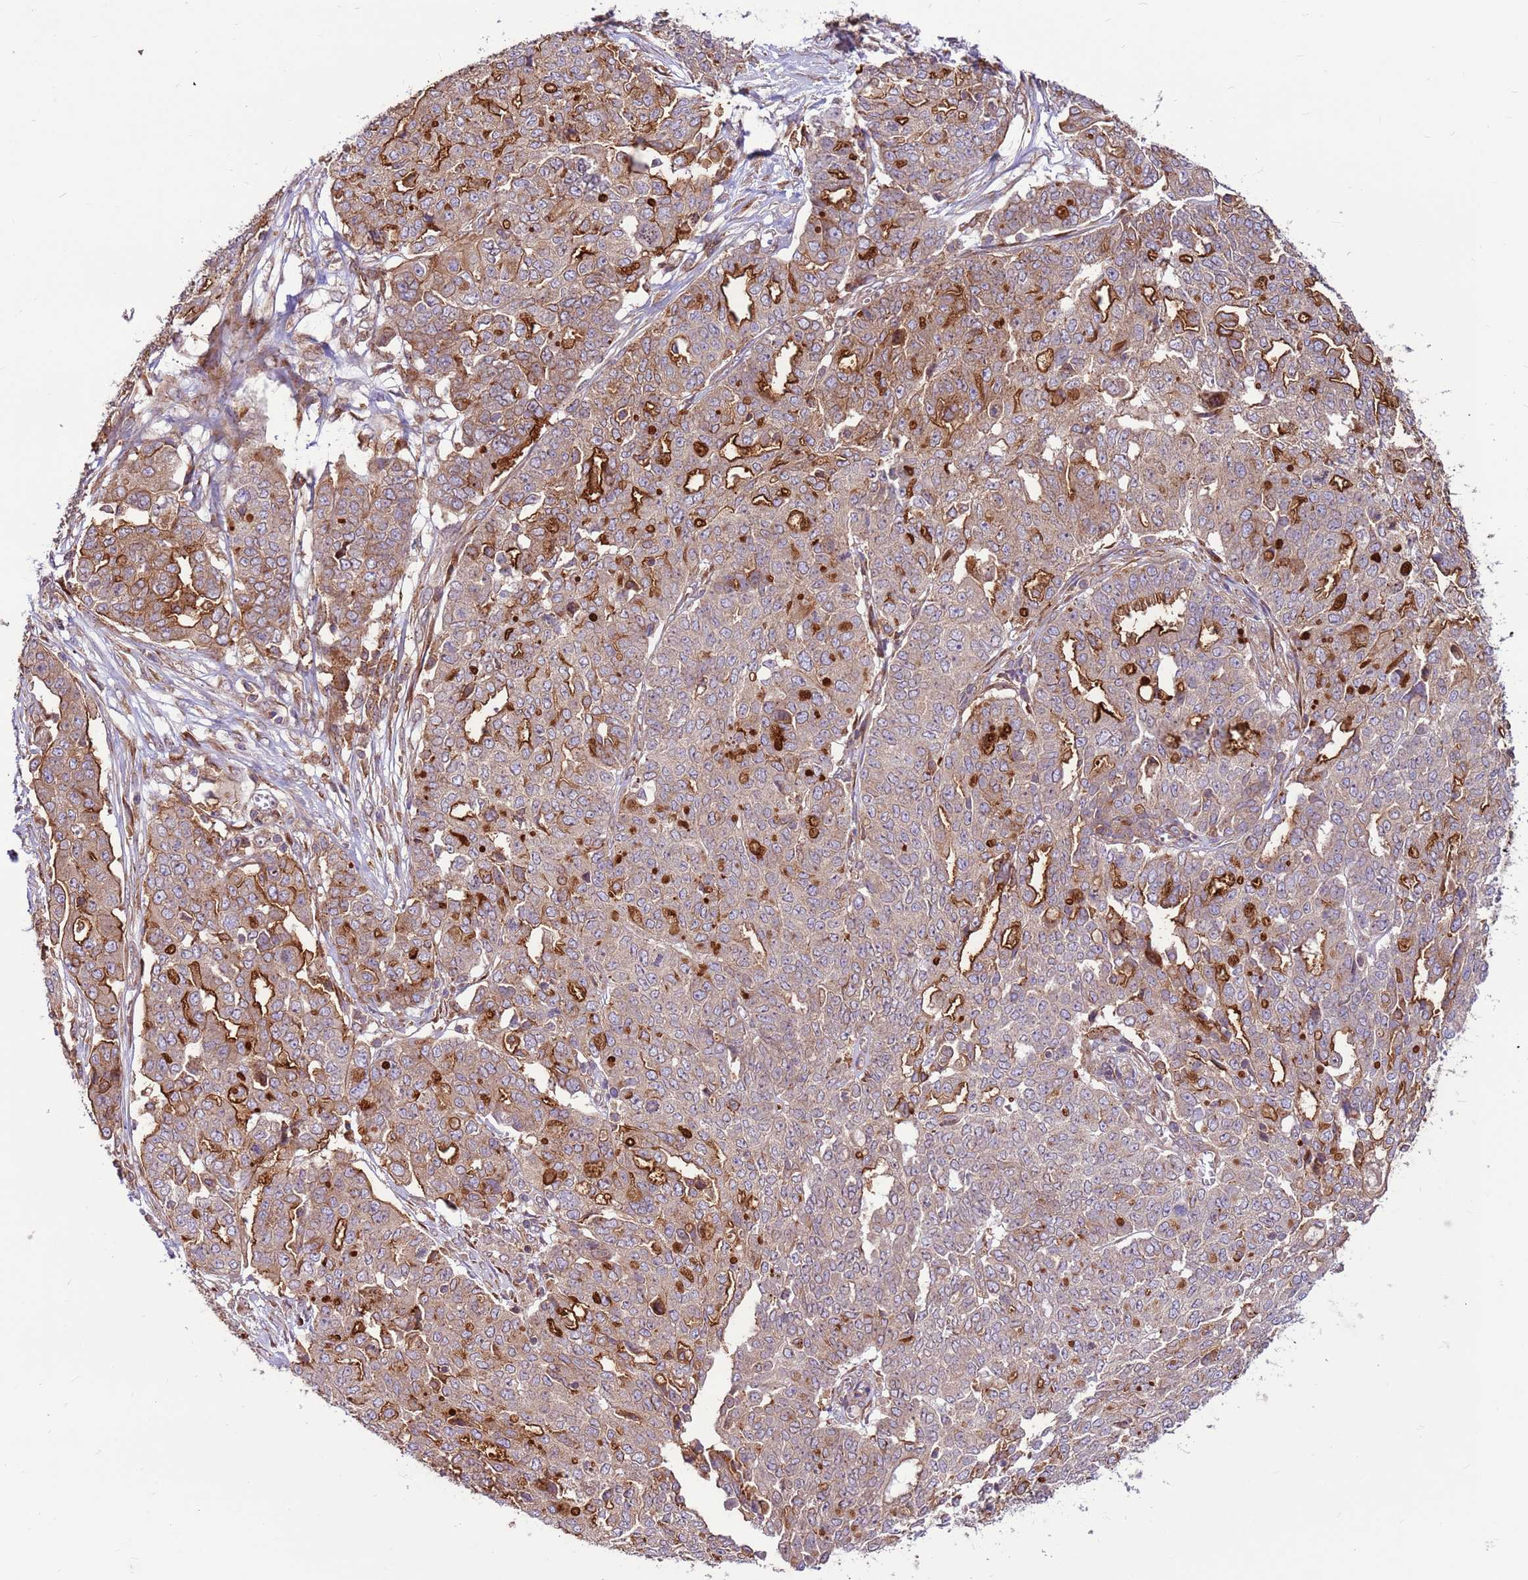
{"staining": {"intensity": "strong", "quantity": "25%-75%", "location": "cytoplasmic/membranous"}, "tissue": "ovarian cancer", "cell_type": "Tumor cells", "image_type": "cancer", "snomed": [{"axis": "morphology", "description": "Cystadenocarcinoma, serous, NOS"}, {"axis": "topography", "description": "Soft tissue"}, {"axis": "topography", "description": "Ovary"}], "caption": "IHC image of ovarian cancer (serous cystadenocarcinoma) stained for a protein (brown), which displays high levels of strong cytoplasmic/membranous staining in about 25%-75% of tumor cells.", "gene": "DDX19B", "patient": {"sex": "female", "age": 57}}